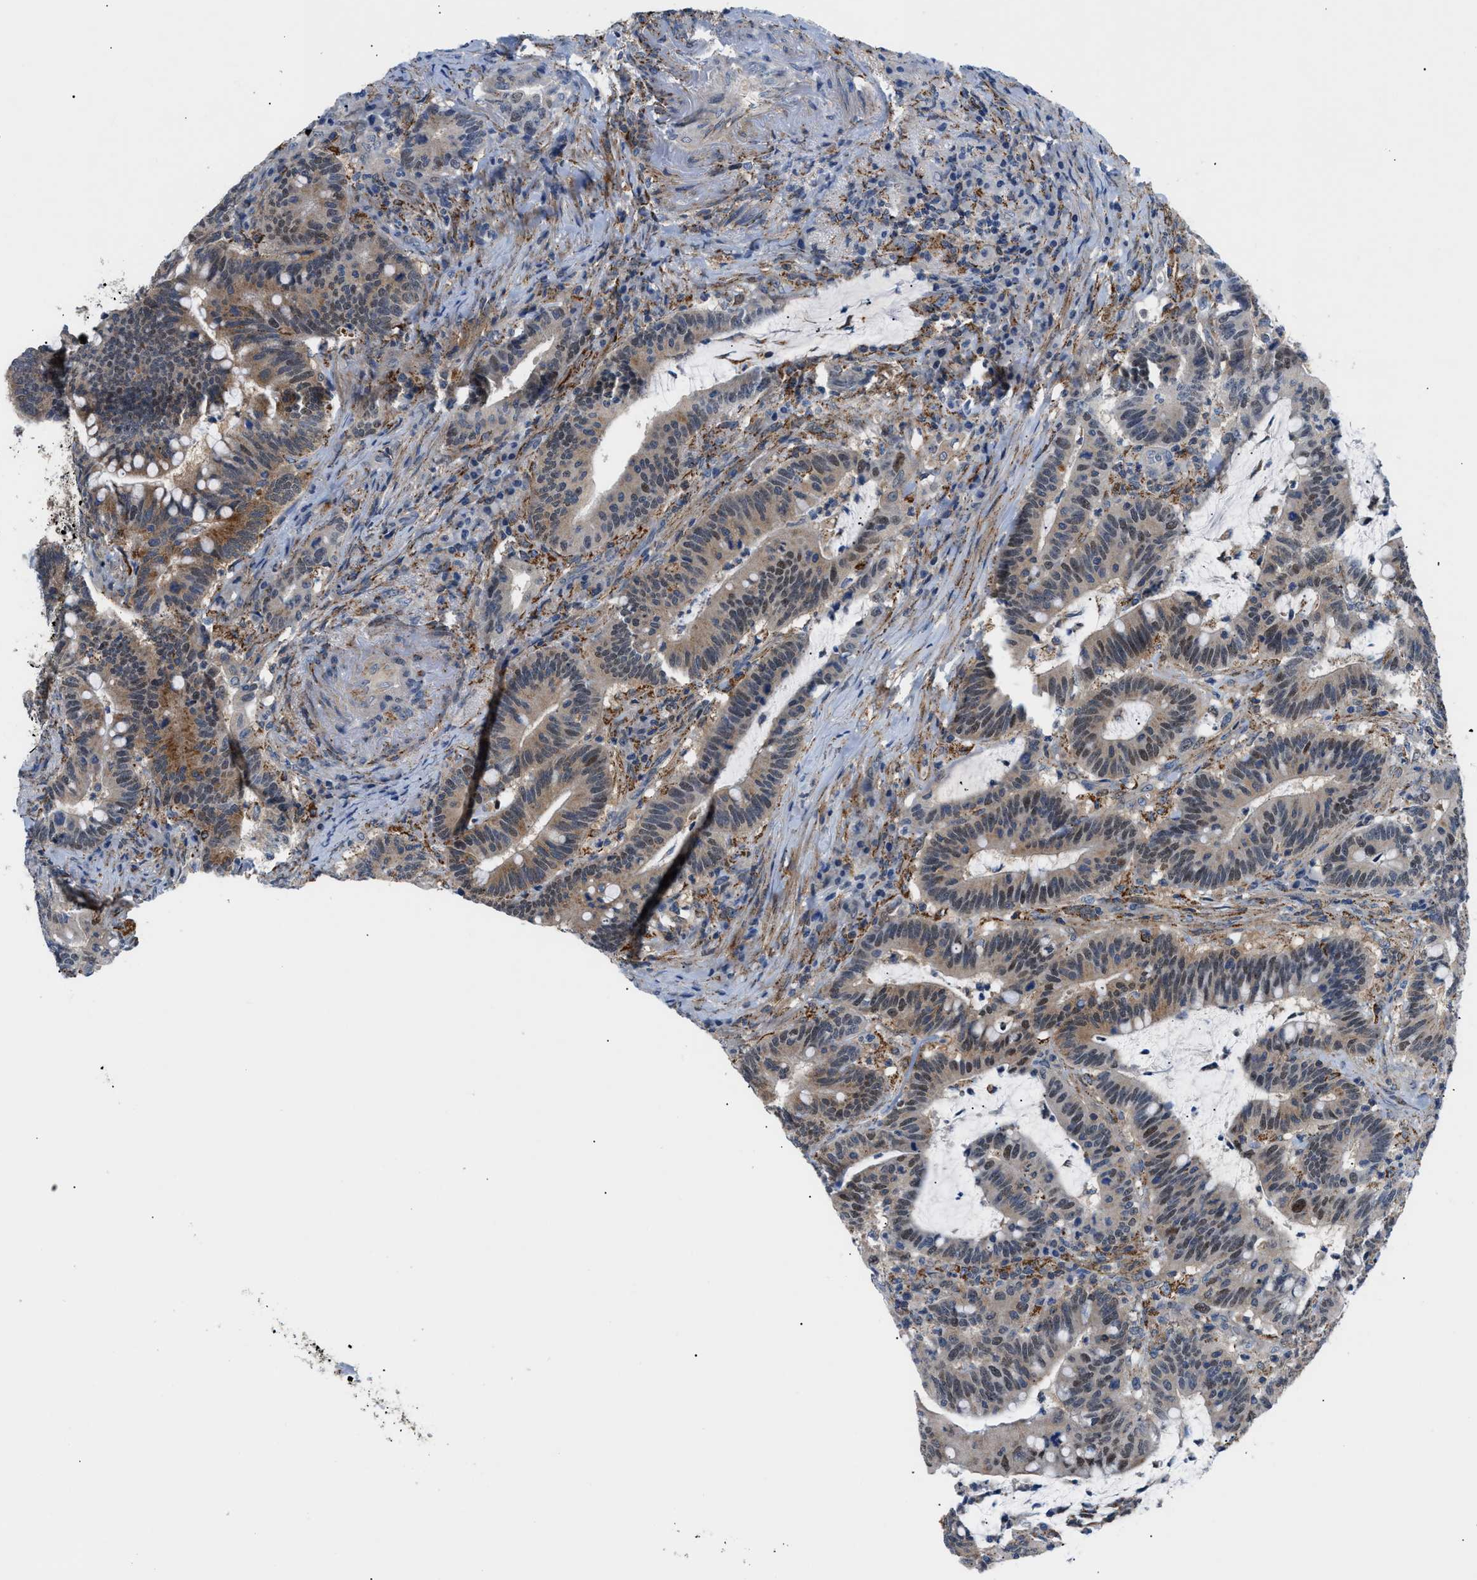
{"staining": {"intensity": "weak", "quantity": ">75%", "location": "cytoplasmic/membranous,nuclear"}, "tissue": "colorectal cancer", "cell_type": "Tumor cells", "image_type": "cancer", "snomed": [{"axis": "morphology", "description": "Normal tissue, NOS"}, {"axis": "morphology", "description": "Adenocarcinoma, NOS"}, {"axis": "topography", "description": "Colon"}], "caption": "Immunohistochemistry (IHC) image of human adenocarcinoma (colorectal) stained for a protein (brown), which shows low levels of weak cytoplasmic/membranous and nuclear staining in approximately >75% of tumor cells.", "gene": "TMEM45B", "patient": {"sex": "female", "age": 66}}